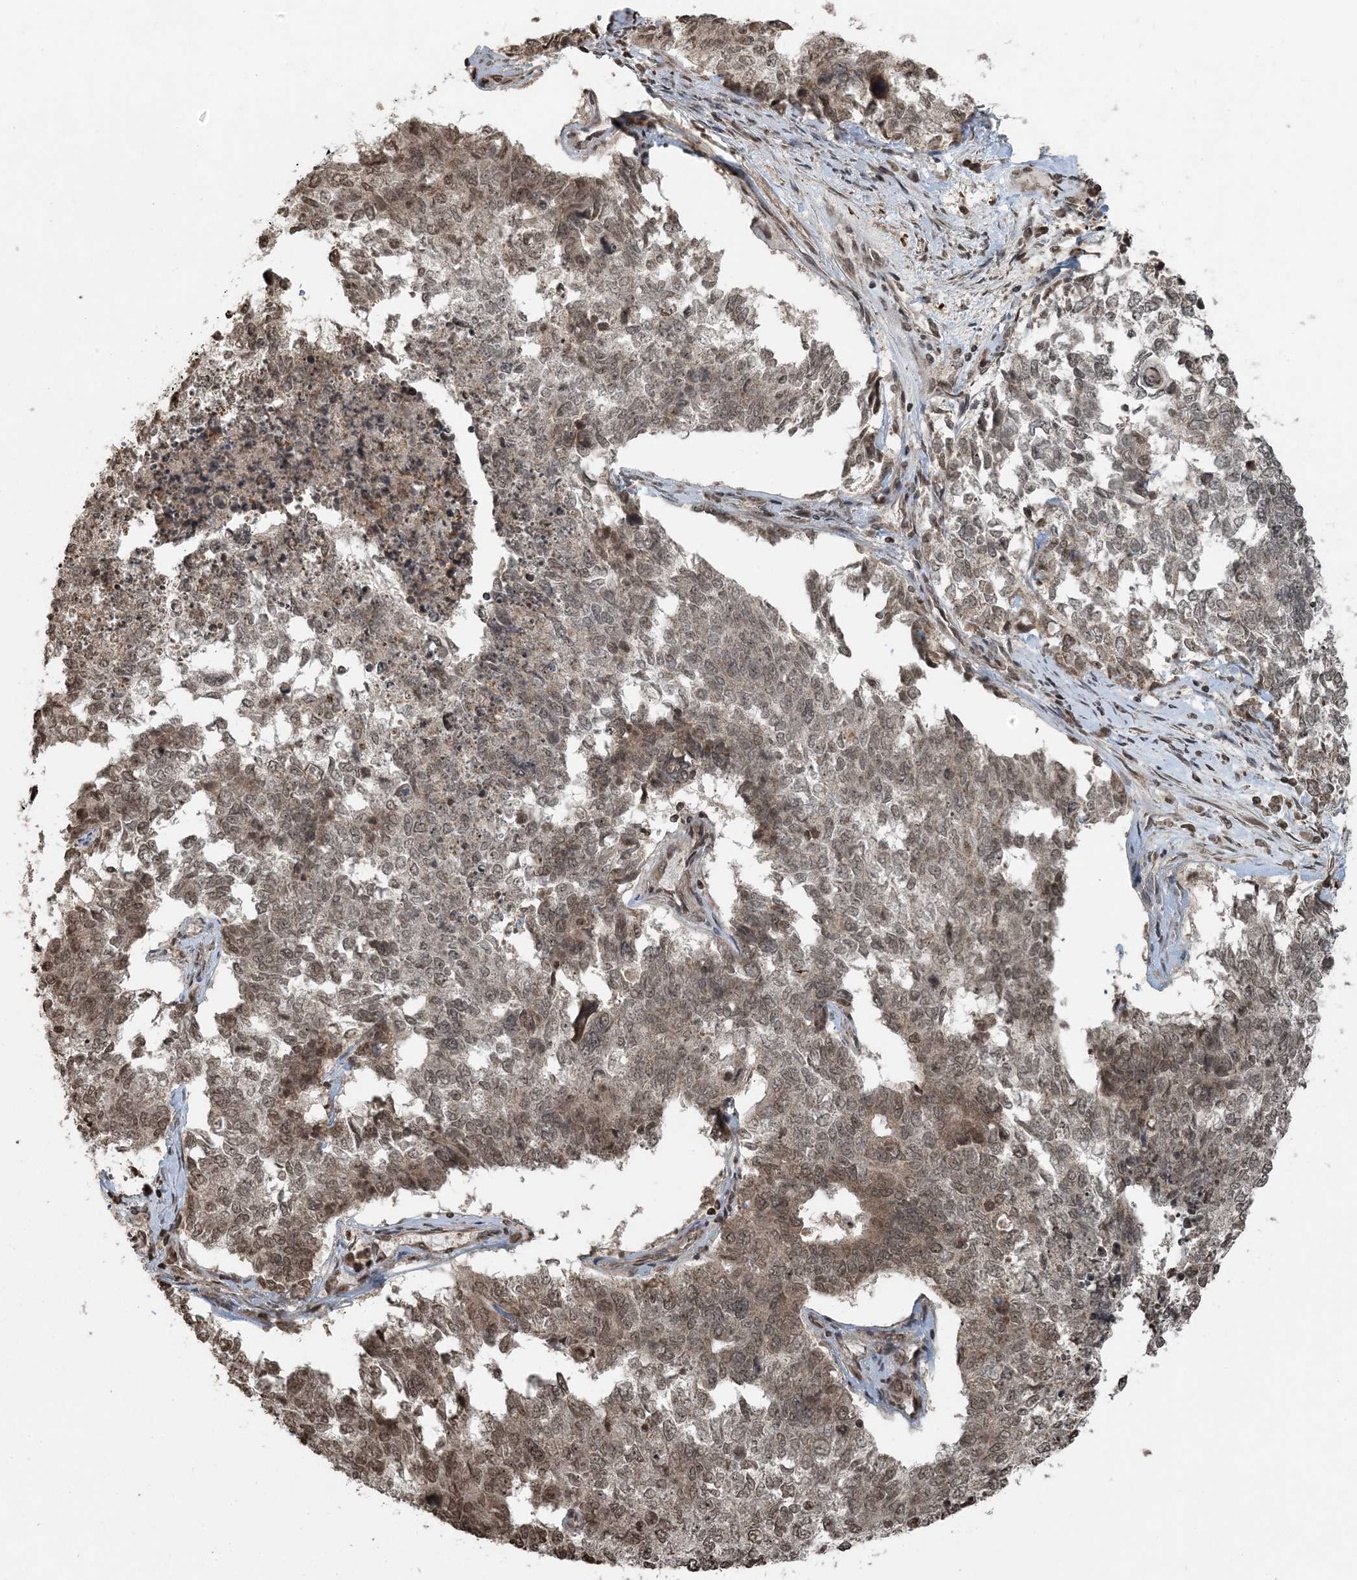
{"staining": {"intensity": "moderate", "quantity": ">75%", "location": "nuclear"}, "tissue": "cervical cancer", "cell_type": "Tumor cells", "image_type": "cancer", "snomed": [{"axis": "morphology", "description": "Squamous cell carcinoma, NOS"}, {"axis": "topography", "description": "Cervix"}], "caption": "Protein positivity by IHC demonstrates moderate nuclear expression in approximately >75% of tumor cells in cervical squamous cell carcinoma.", "gene": "ZFAND2B", "patient": {"sex": "female", "age": 63}}